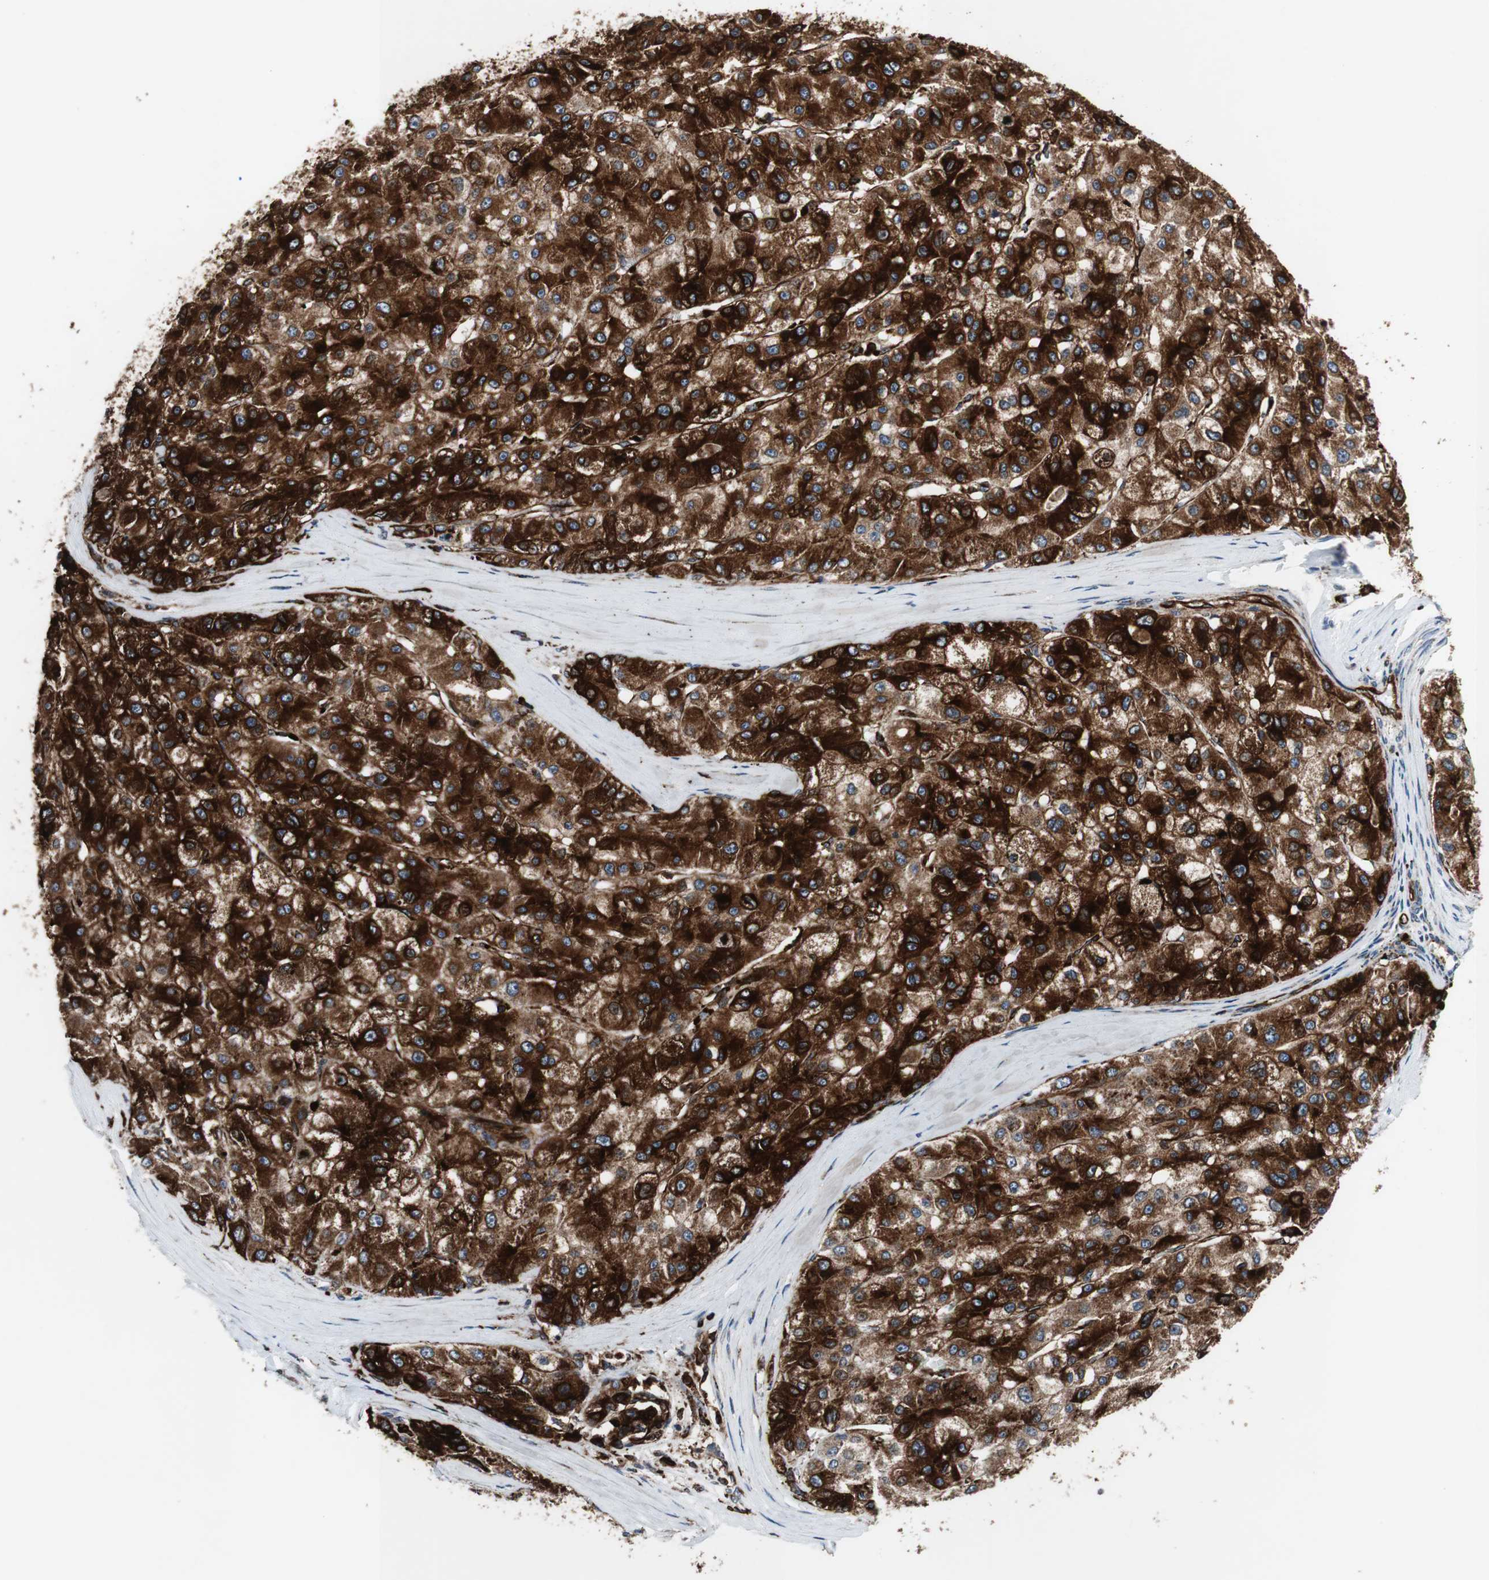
{"staining": {"intensity": "strong", "quantity": ">75%", "location": "cytoplasmic/membranous"}, "tissue": "liver cancer", "cell_type": "Tumor cells", "image_type": "cancer", "snomed": [{"axis": "morphology", "description": "Carcinoma, Hepatocellular, NOS"}, {"axis": "topography", "description": "Liver"}], "caption": "High-magnification brightfield microscopy of liver cancer stained with DAB (3,3'-diaminobenzidine) (brown) and counterstained with hematoxylin (blue). tumor cells exhibit strong cytoplasmic/membranous expression is appreciated in approximately>75% of cells. Immunohistochemistry stains the protein in brown and the nuclei are stained blue.", "gene": "TUBA4A", "patient": {"sex": "male", "age": 80}}